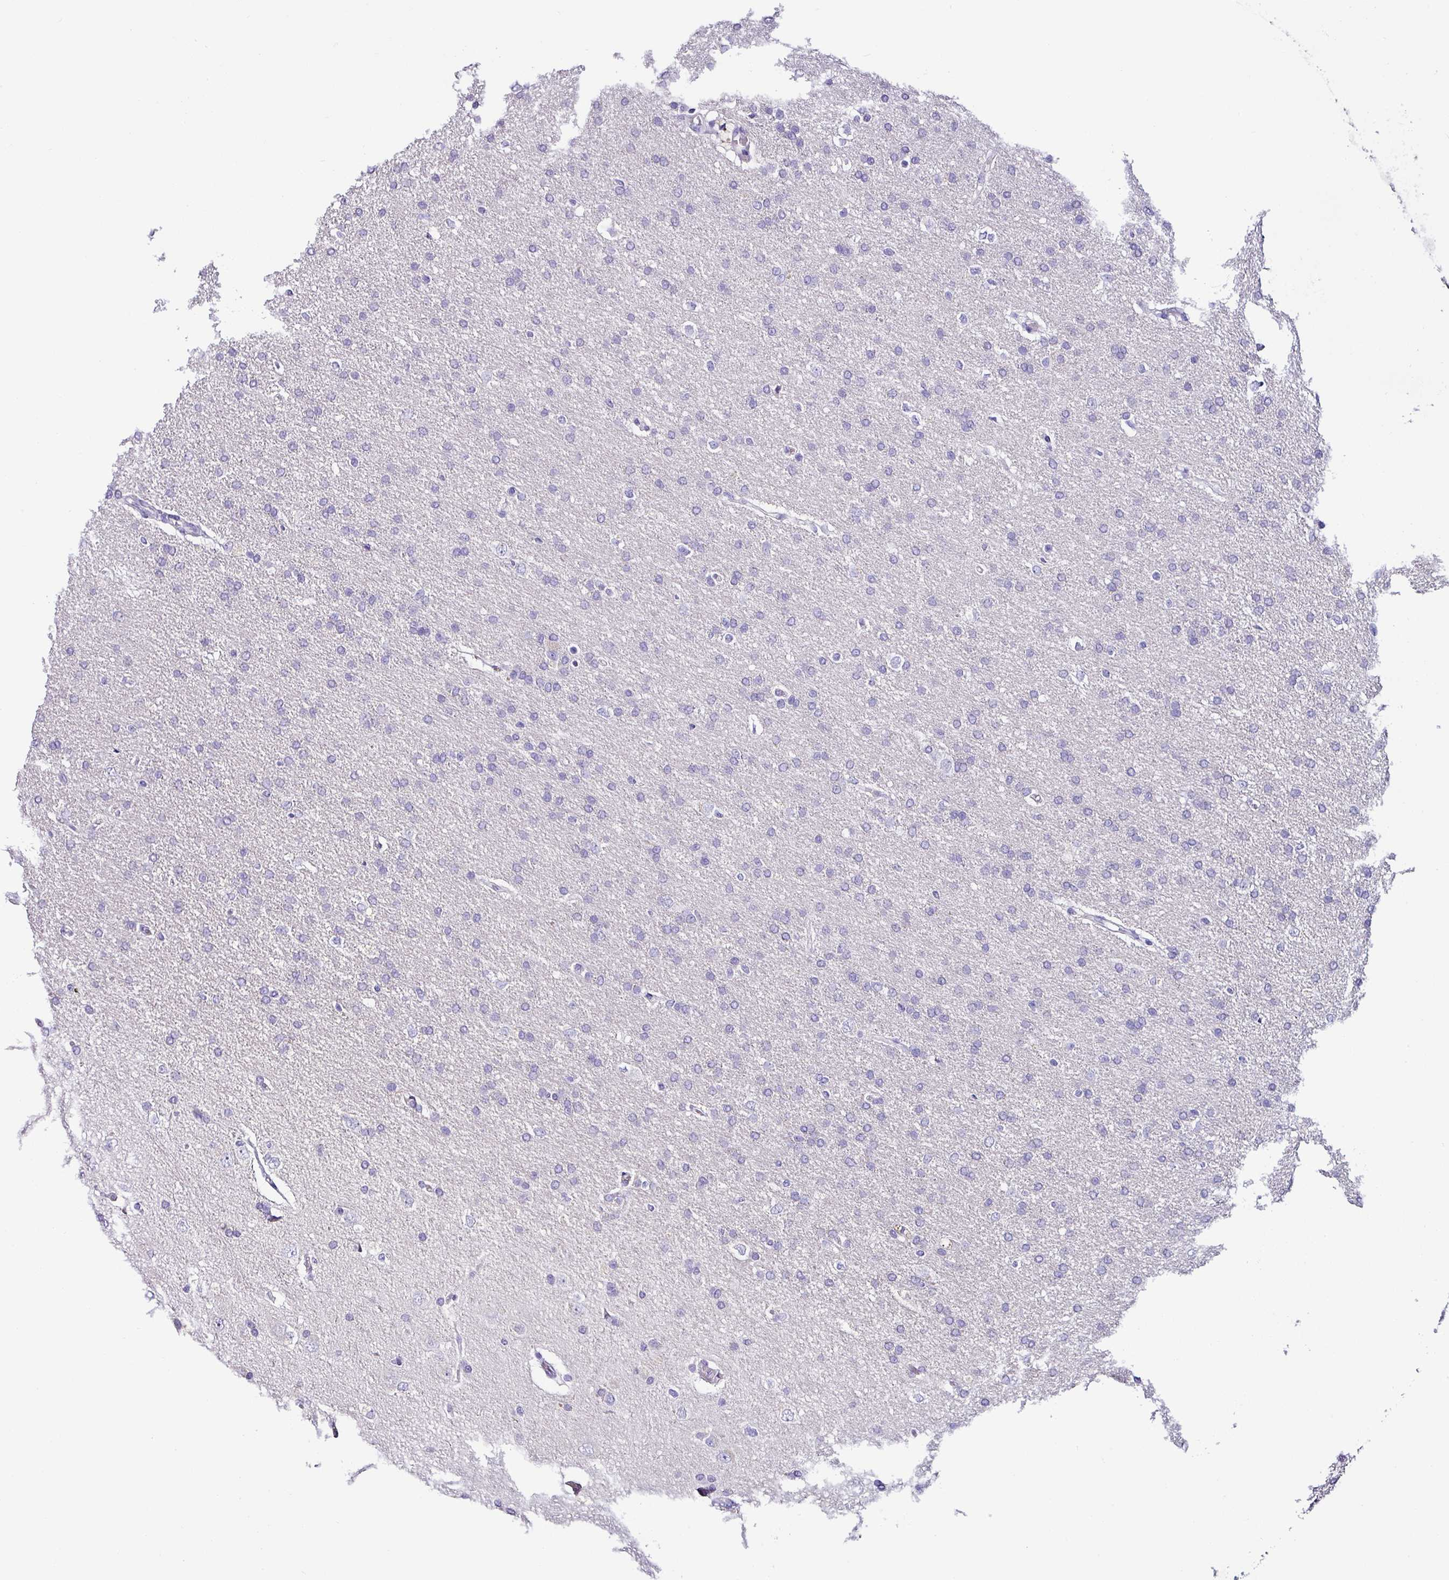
{"staining": {"intensity": "negative", "quantity": "none", "location": "none"}, "tissue": "glioma", "cell_type": "Tumor cells", "image_type": "cancer", "snomed": [{"axis": "morphology", "description": "Glioma, malignant, High grade"}, {"axis": "topography", "description": "Brain"}], "caption": "Tumor cells show no significant protein staining in high-grade glioma (malignant).", "gene": "NAPSA", "patient": {"sex": "male", "age": 72}}